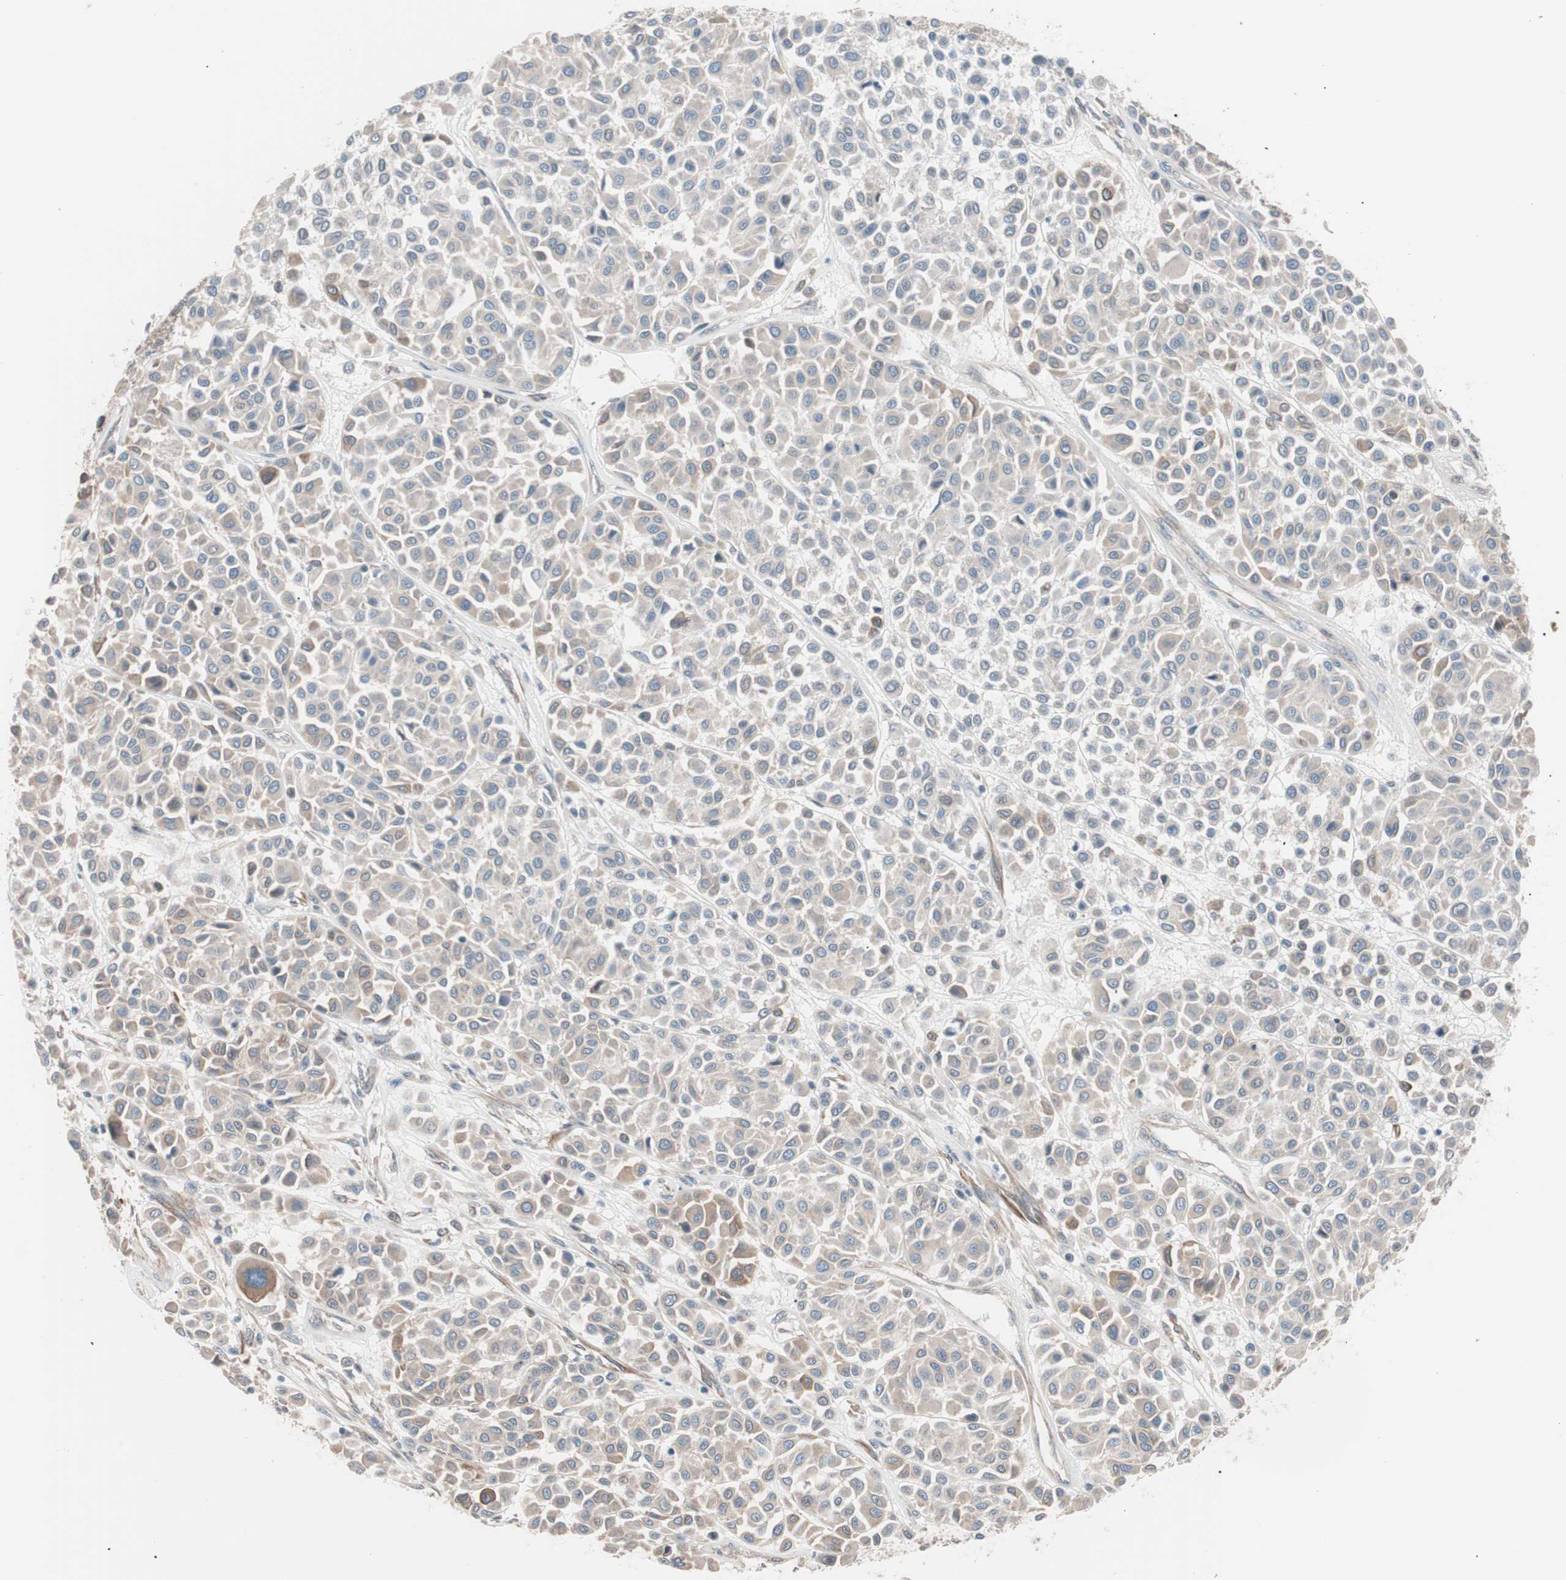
{"staining": {"intensity": "weak", "quantity": ">75%", "location": "cytoplasmic/membranous"}, "tissue": "melanoma", "cell_type": "Tumor cells", "image_type": "cancer", "snomed": [{"axis": "morphology", "description": "Malignant melanoma, Metastatic site"}, {"axis": "topography", "description": "Soft tissue"}], "caption": "Melanoma tissue displays weak cytoplasmic/membranous expression in about >75% of tumor cells, visualized by immunohistochemistry.", "gene": "SMG1", "patient": {"sex": "male", "age": 41}}